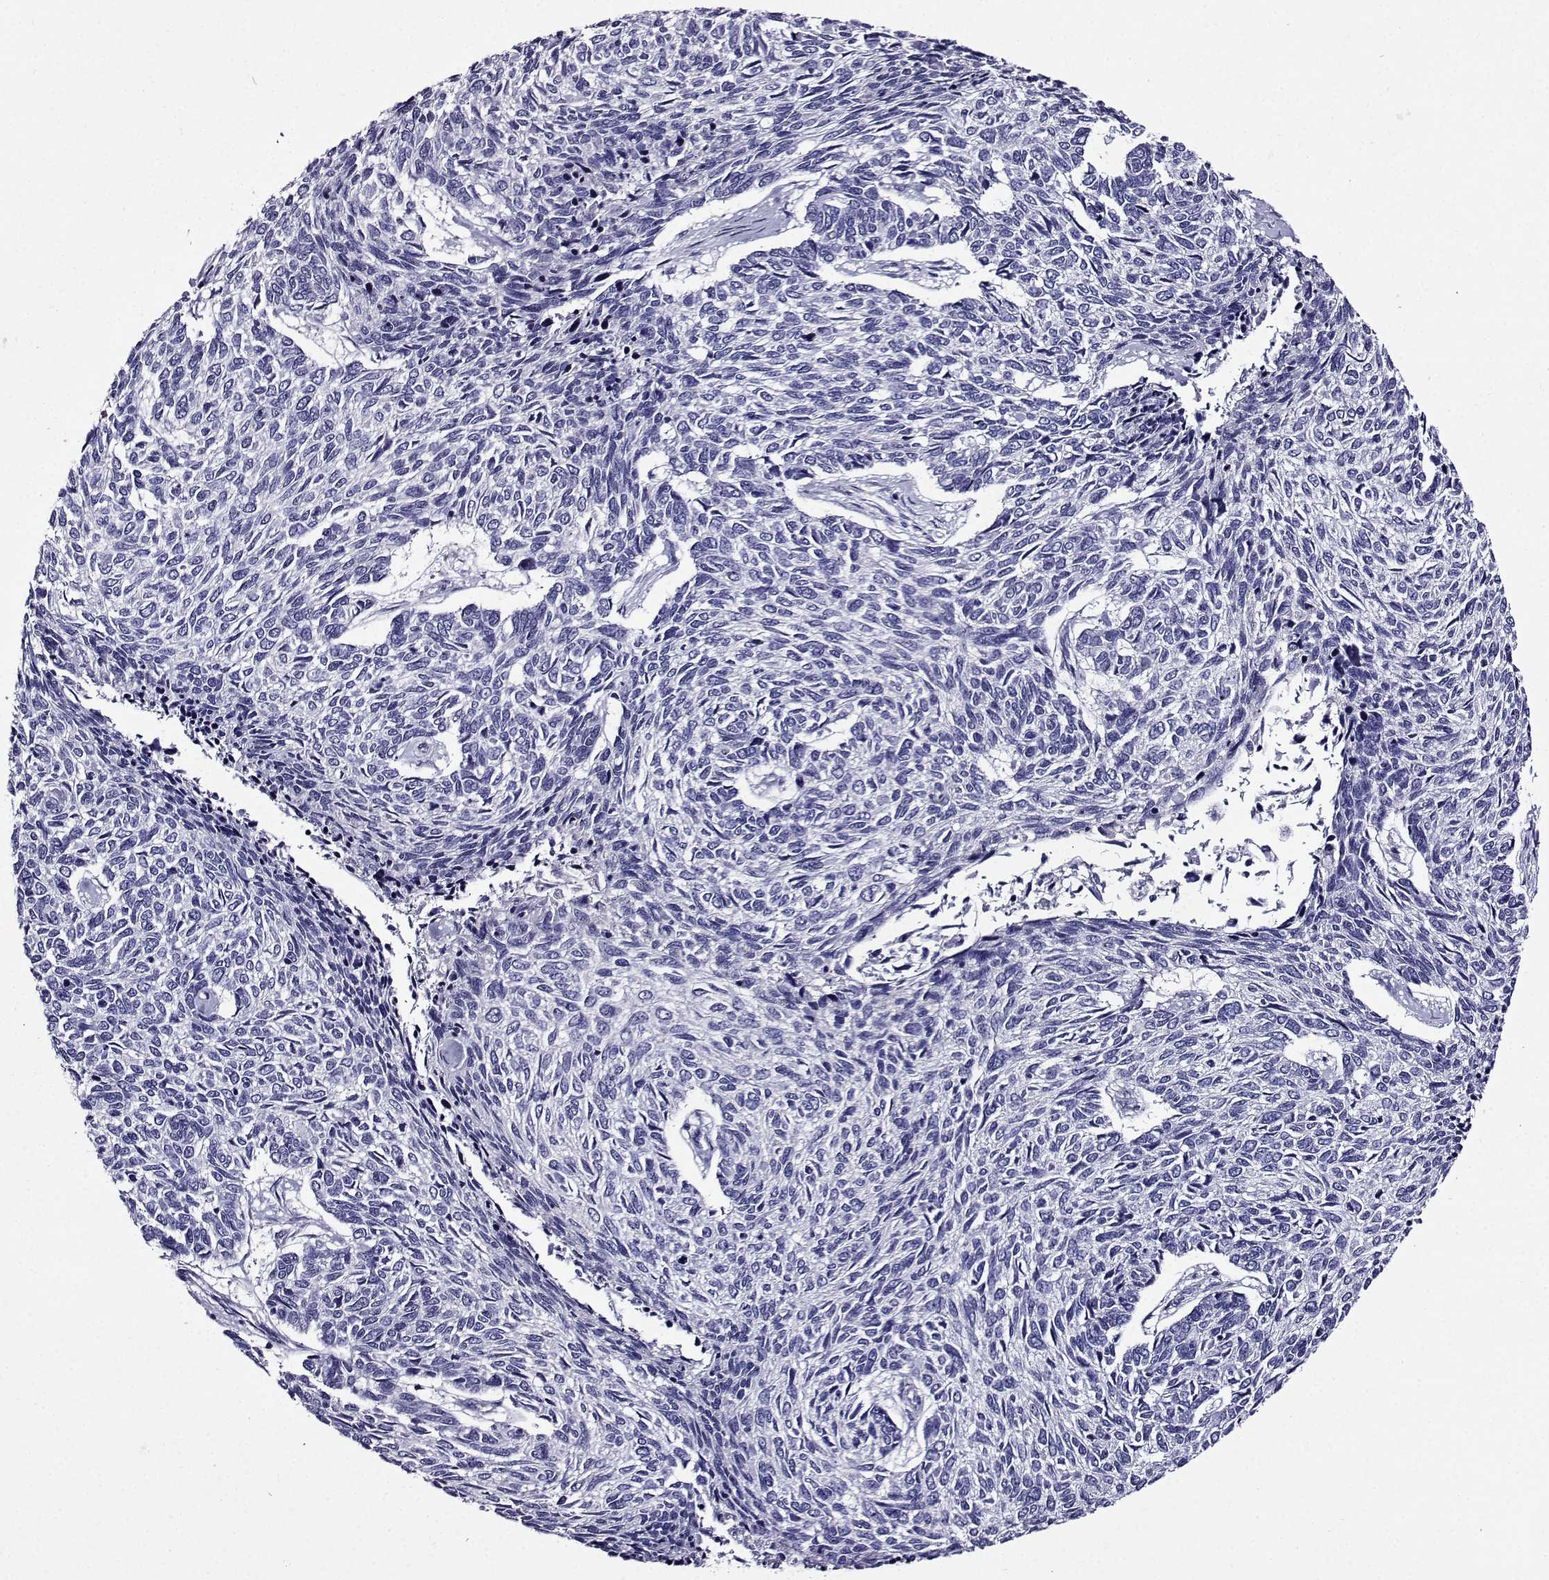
{"staining": {"intensity": "negative", "quantity": "none", "location": "none"}, "tissue": "skin cancer", "cell_type": "Tumor cells", "image_type": "cancer", "snomed": [{"axis": "morphology", "description": "Basal cell carcinoma"}, {"axis": "topography", "description": "Skin"}], "caption": "Skin cancer was stained to show a protein in brown. There is no significant positivity in tumor cells. (DAB (3,3'-diaminobenzidine) IHC visualized using brightfield microscopy, high magnification).", "gene": "TMEM266", "patient": {"sex": "female", "age": 65}}